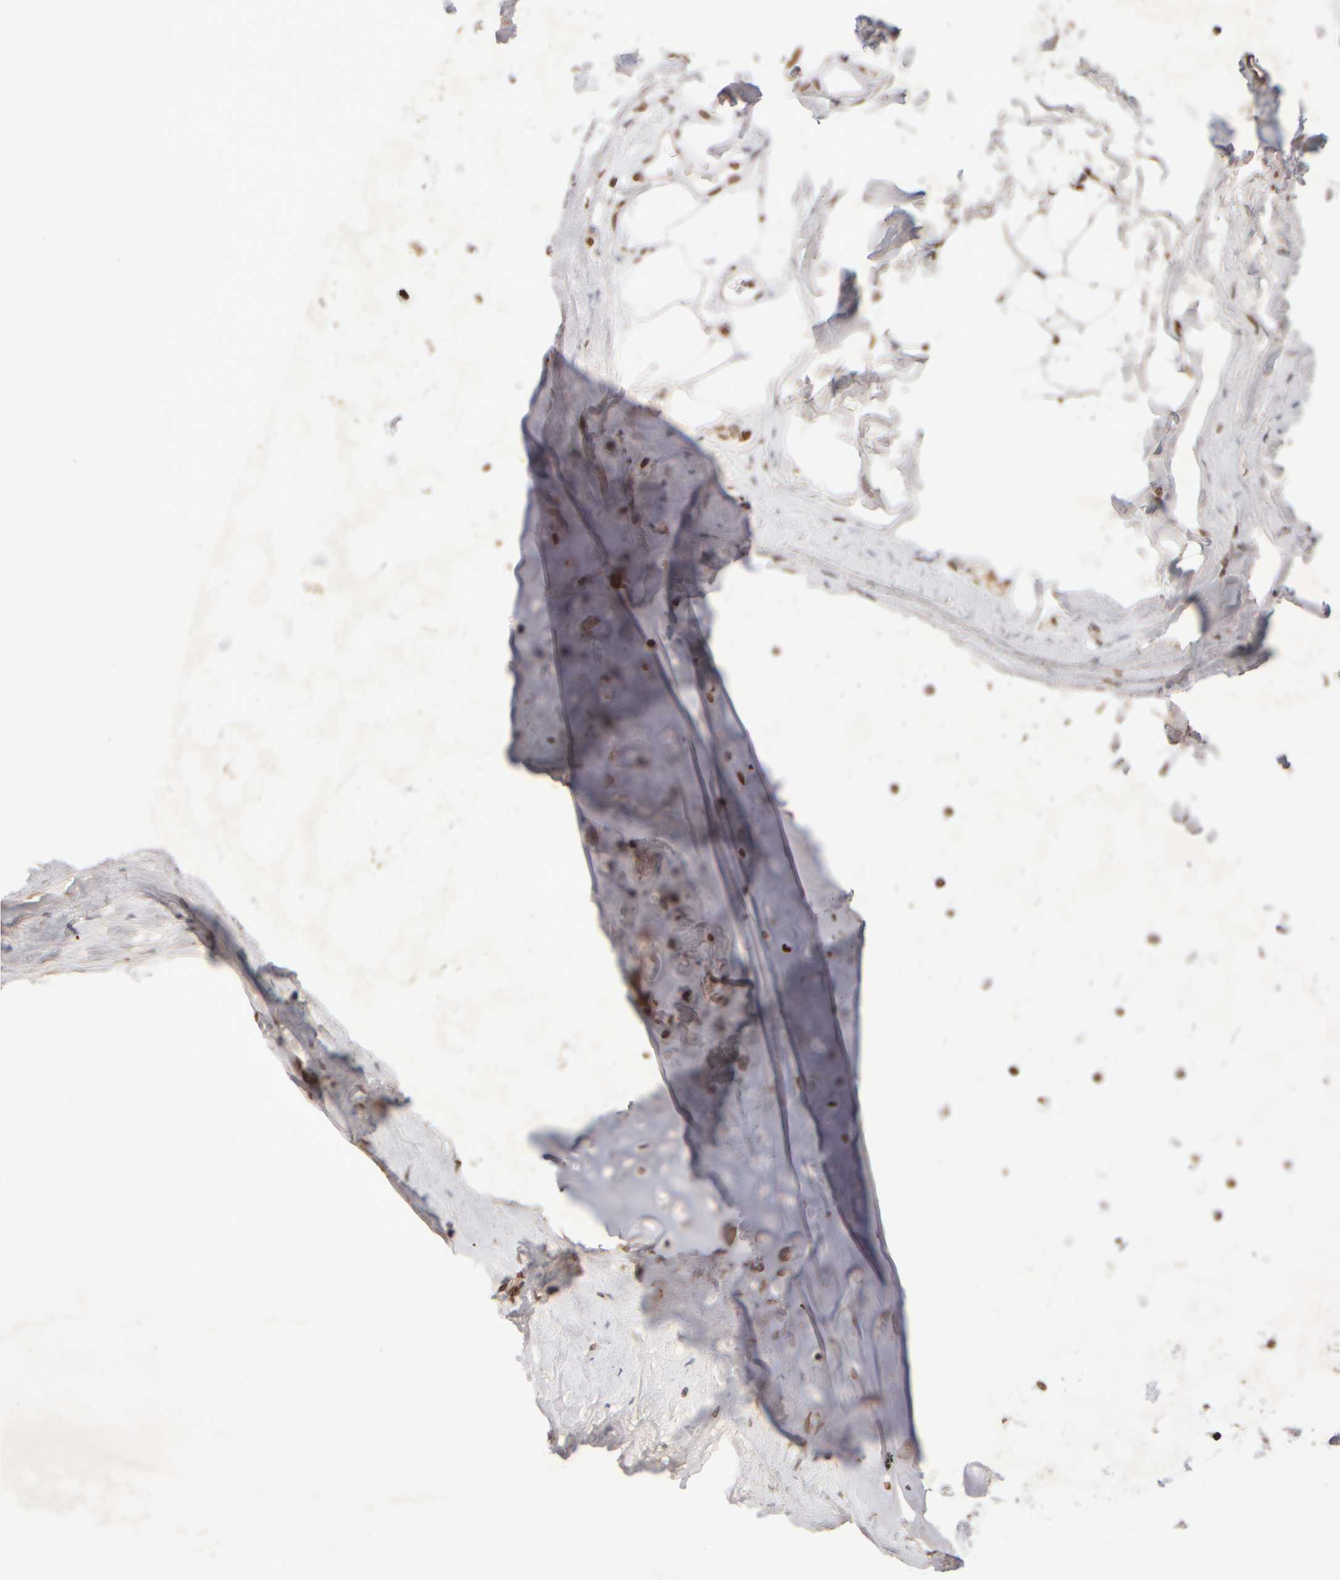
{"staining": {"intensity": "strong", "quantity": ">75%", "location": "nuclear"}, "tissue": "adipose tissue", "cell_type": "Adipocytes", "image_type": "normal", "snomed": [{"axis": "morphology", "description": "Normal tissue, NOS"}, {"axis": "topography", "description": "Cartilage tissue"}, {"axis": "topography", "description": "Bronchus"}], "caption": "Adipose tissue stained with DAB (3,3'-diaminobenzidine) IHC displays high levels of strong nuclear positivity in about >75% of adipocytes.", "gene": "ZC3HC1", "patient": {"sex": "female", "age": 73}}